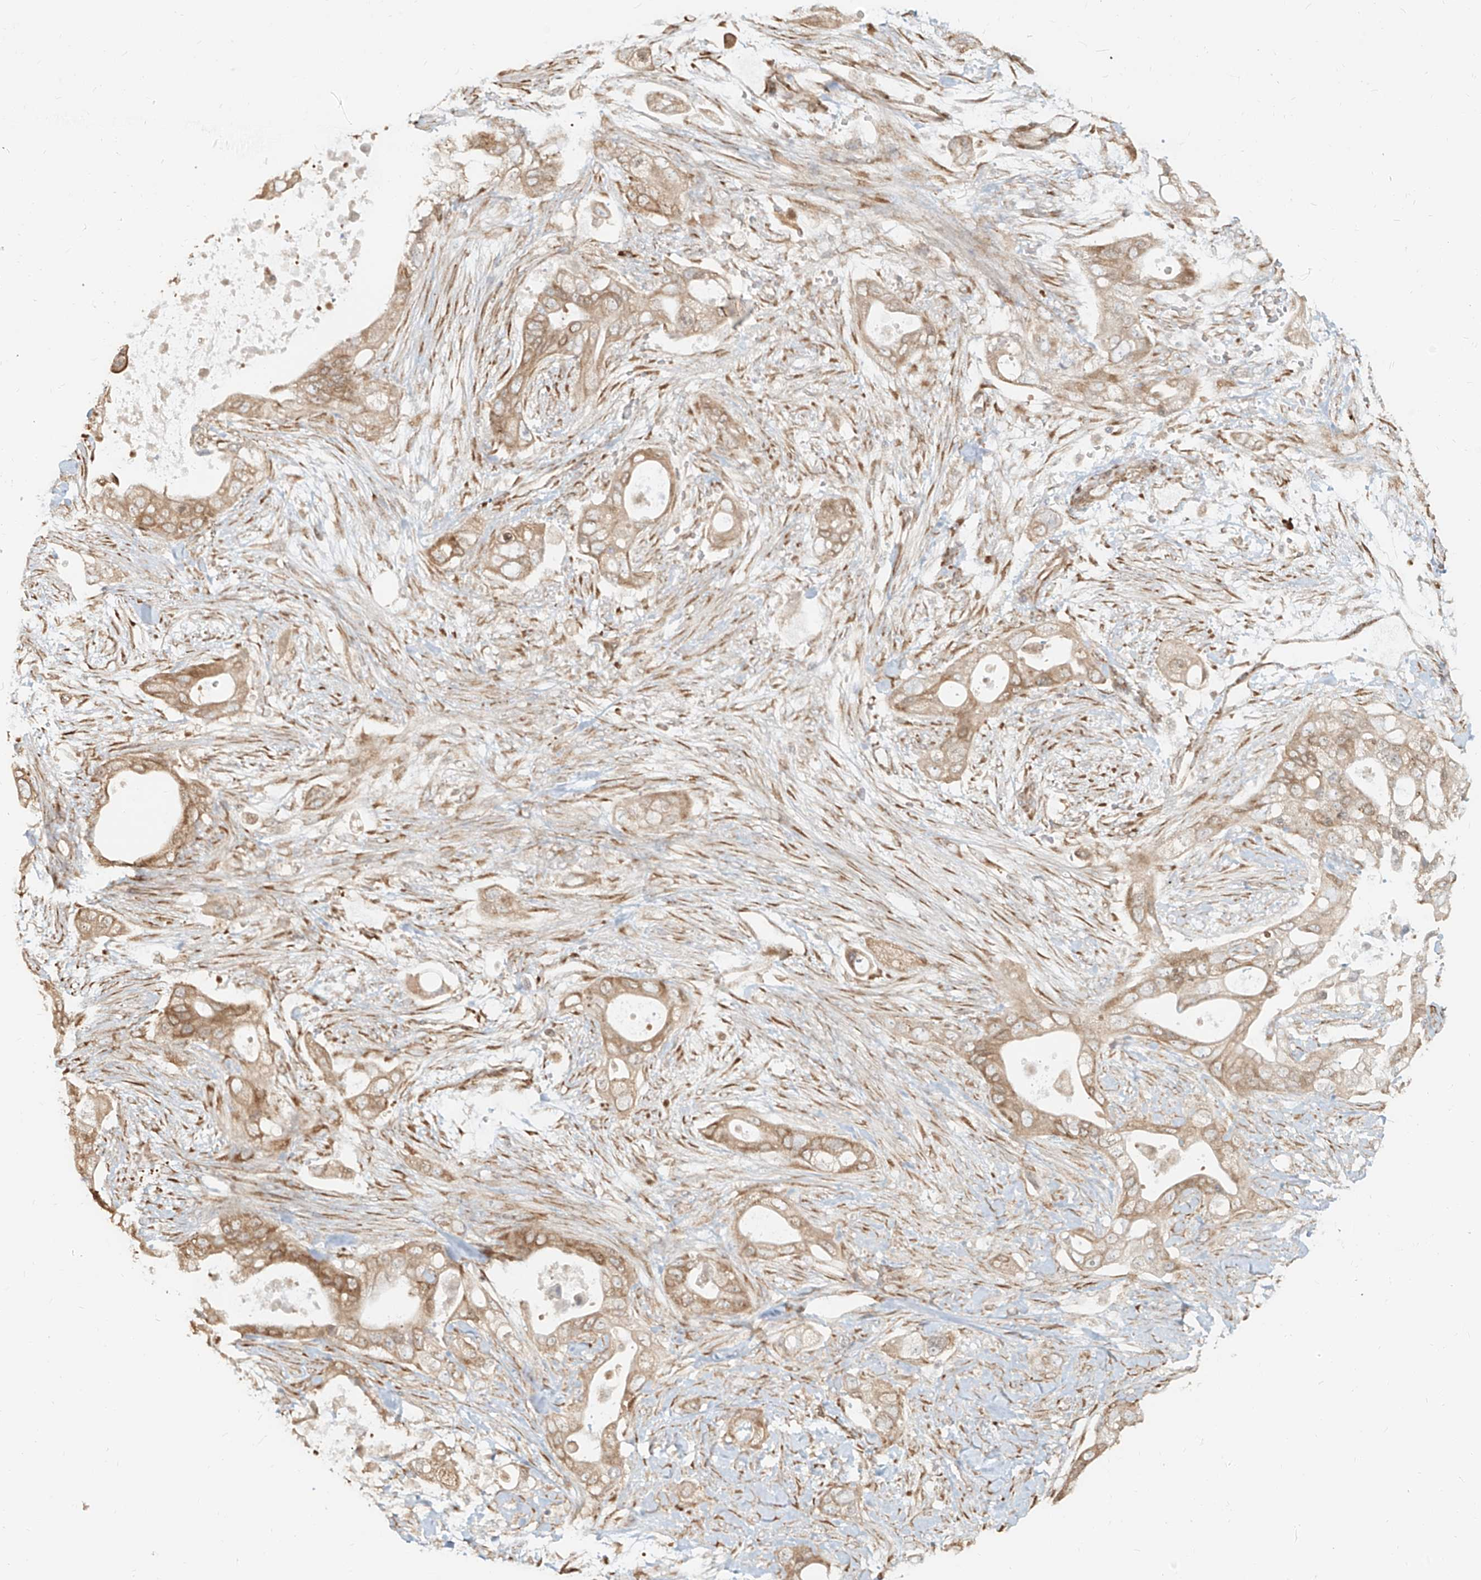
{"staining": {"intensity": "moderate", "quantity": ">75%", "location": "cytoplasmic/membranous"}, "tissue": "pancreatic cancer", "cell_type": "Tumor cells", "image_type": "cancer", "snomed": [{"axis": "morphology", "description": "Adenocarcinoma, NOS"}, {"axis": "topography", "description": "Pancreas"}], "caption": "Human pancreatic adenocarcinoma stained with a protein marker demonstrates moderate staining in tumor cells.", "gene": "UBE2K", "patient": {"sex": "male", "age": 53}}